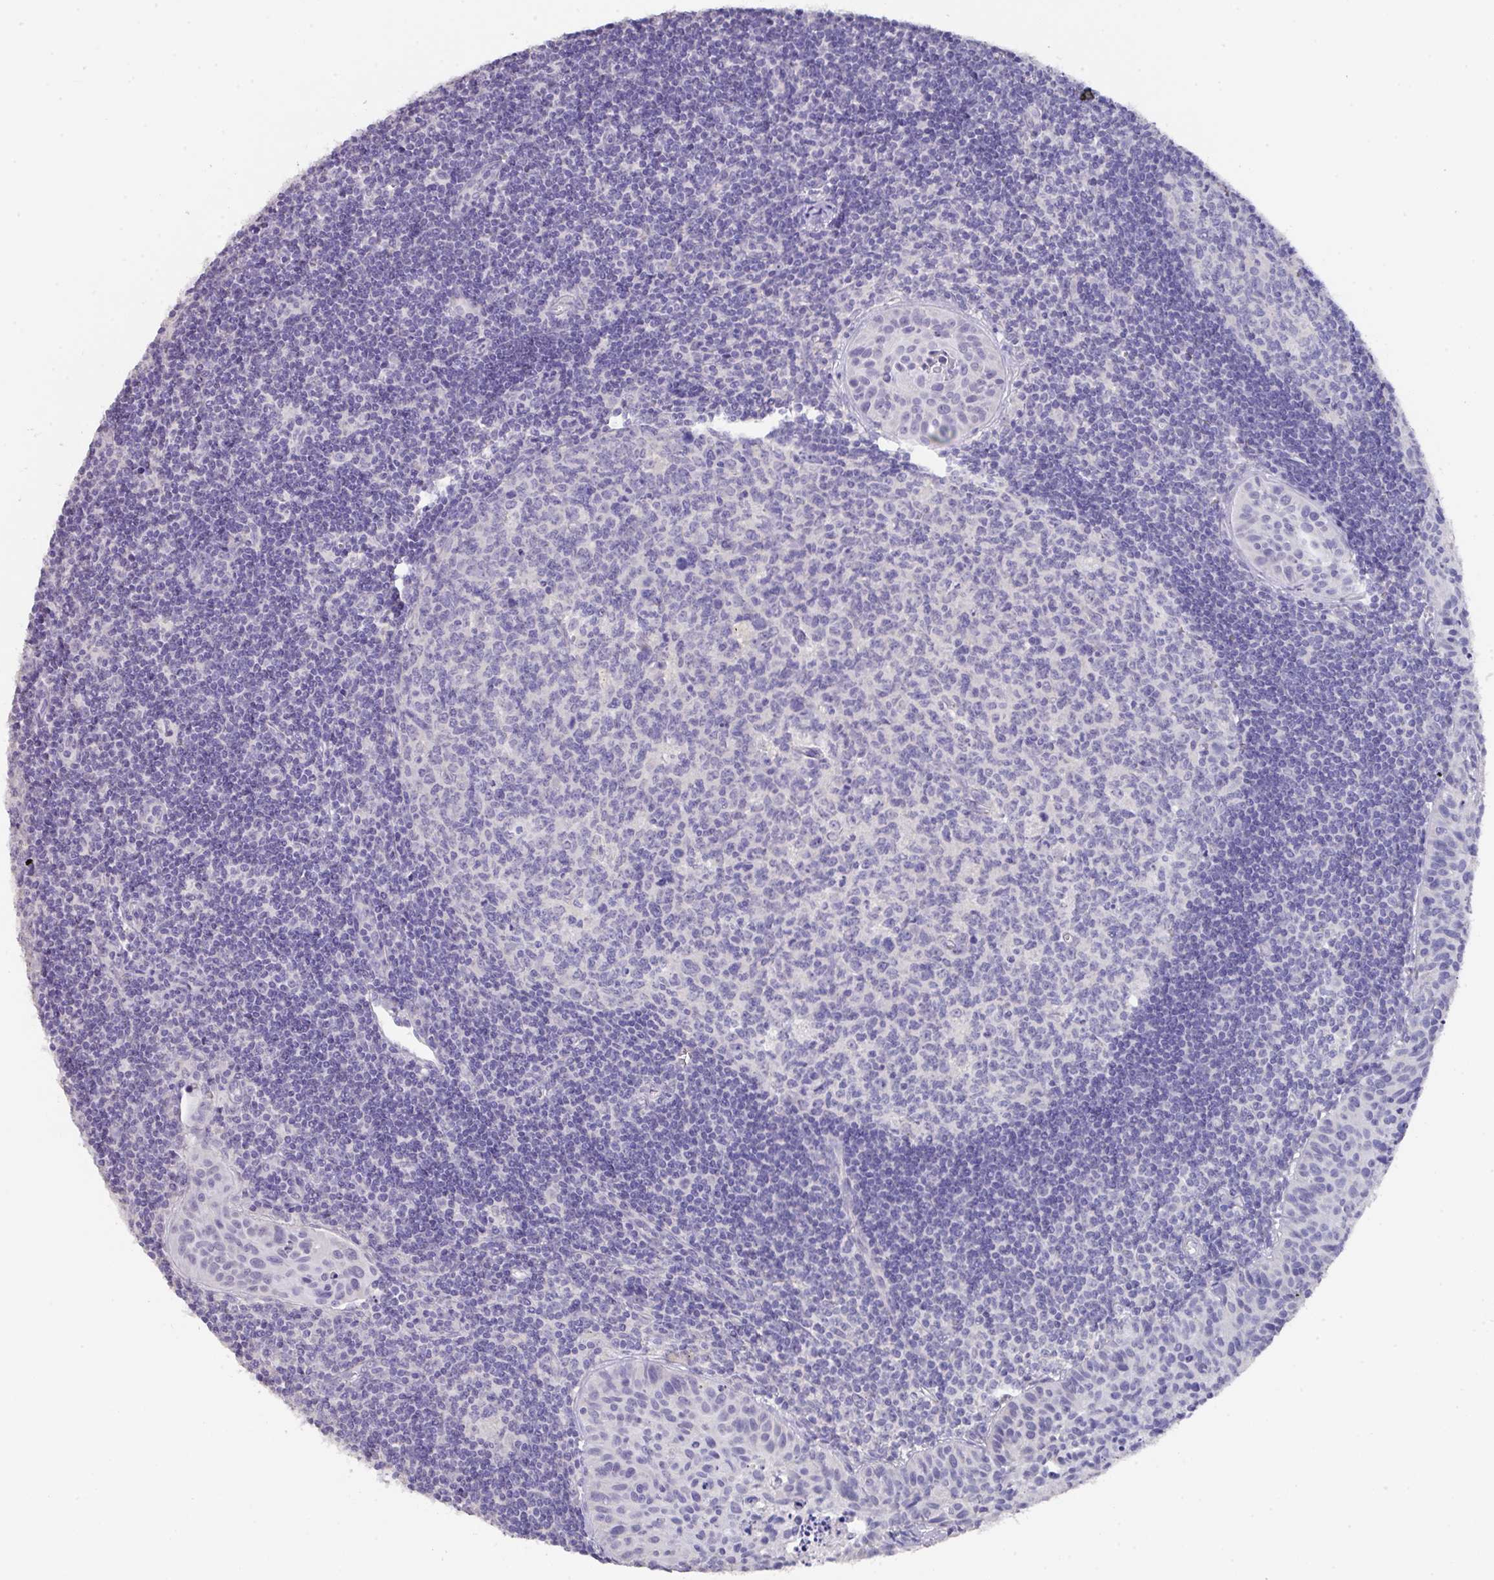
{"staining": {"intensity": "negative", "quantity": "none", "location": "none"}, "tissue": "lymph node", "cell_type": "Germinal center cells", "image_type": "normal", "snomed": [{"axis": "morphology", "description": "Normal tissue, NOS"}, {"axis": "topography", "description": "Lymph node"}], "caption": "Immunohistochemistry (IHC) micrograph of normal lymph node: human lymph node stained with DAB reveals no significant protein positivity in germinal center cells.", "gene": "DAZ1", "patient": {"sex": "female", "age": 29}}